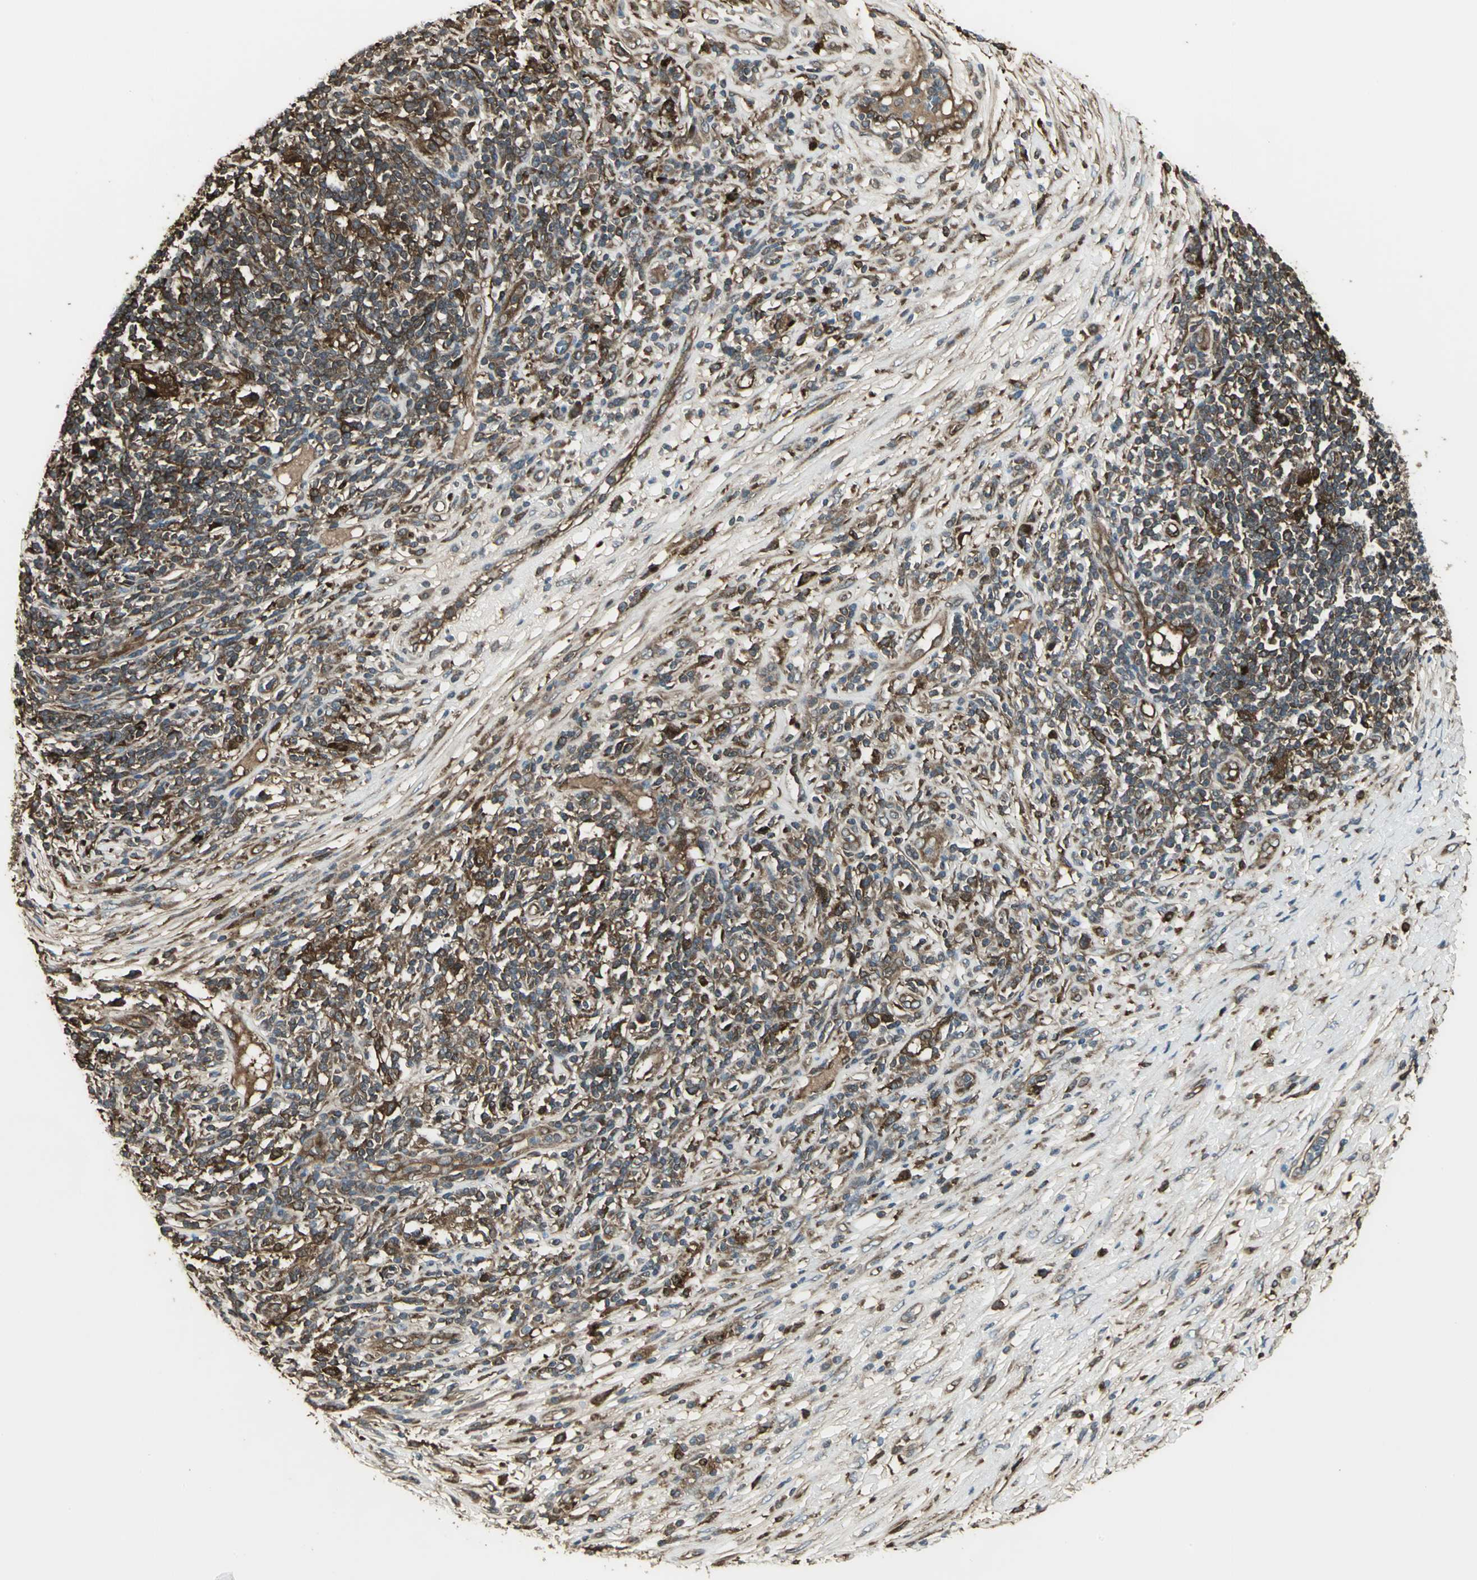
{"staining": {"intensity": "strong", "quantity": ">75%", "location": "cytoplasmic/membranous"}, "tissue": "lymphoma", "cell_type": "Tumor cells", "image_type": "cancer", "snomed": [{"axis": "morphology", "description": "Malignant lymphoma, non-Hodgkin's type, High grade"}, {"axis": "topography", "description": "Lymph node"}], "caption": "About >75% of tumor cells in human malignant lymphoma, non-Hodgkin's type (high-grade) show strong cytoplasmic/membranous protein positivity as visualized by brown immunohistochemical staining.", "gene": "PRXL2B", "patient": {"sex": "female", "age": 84}}